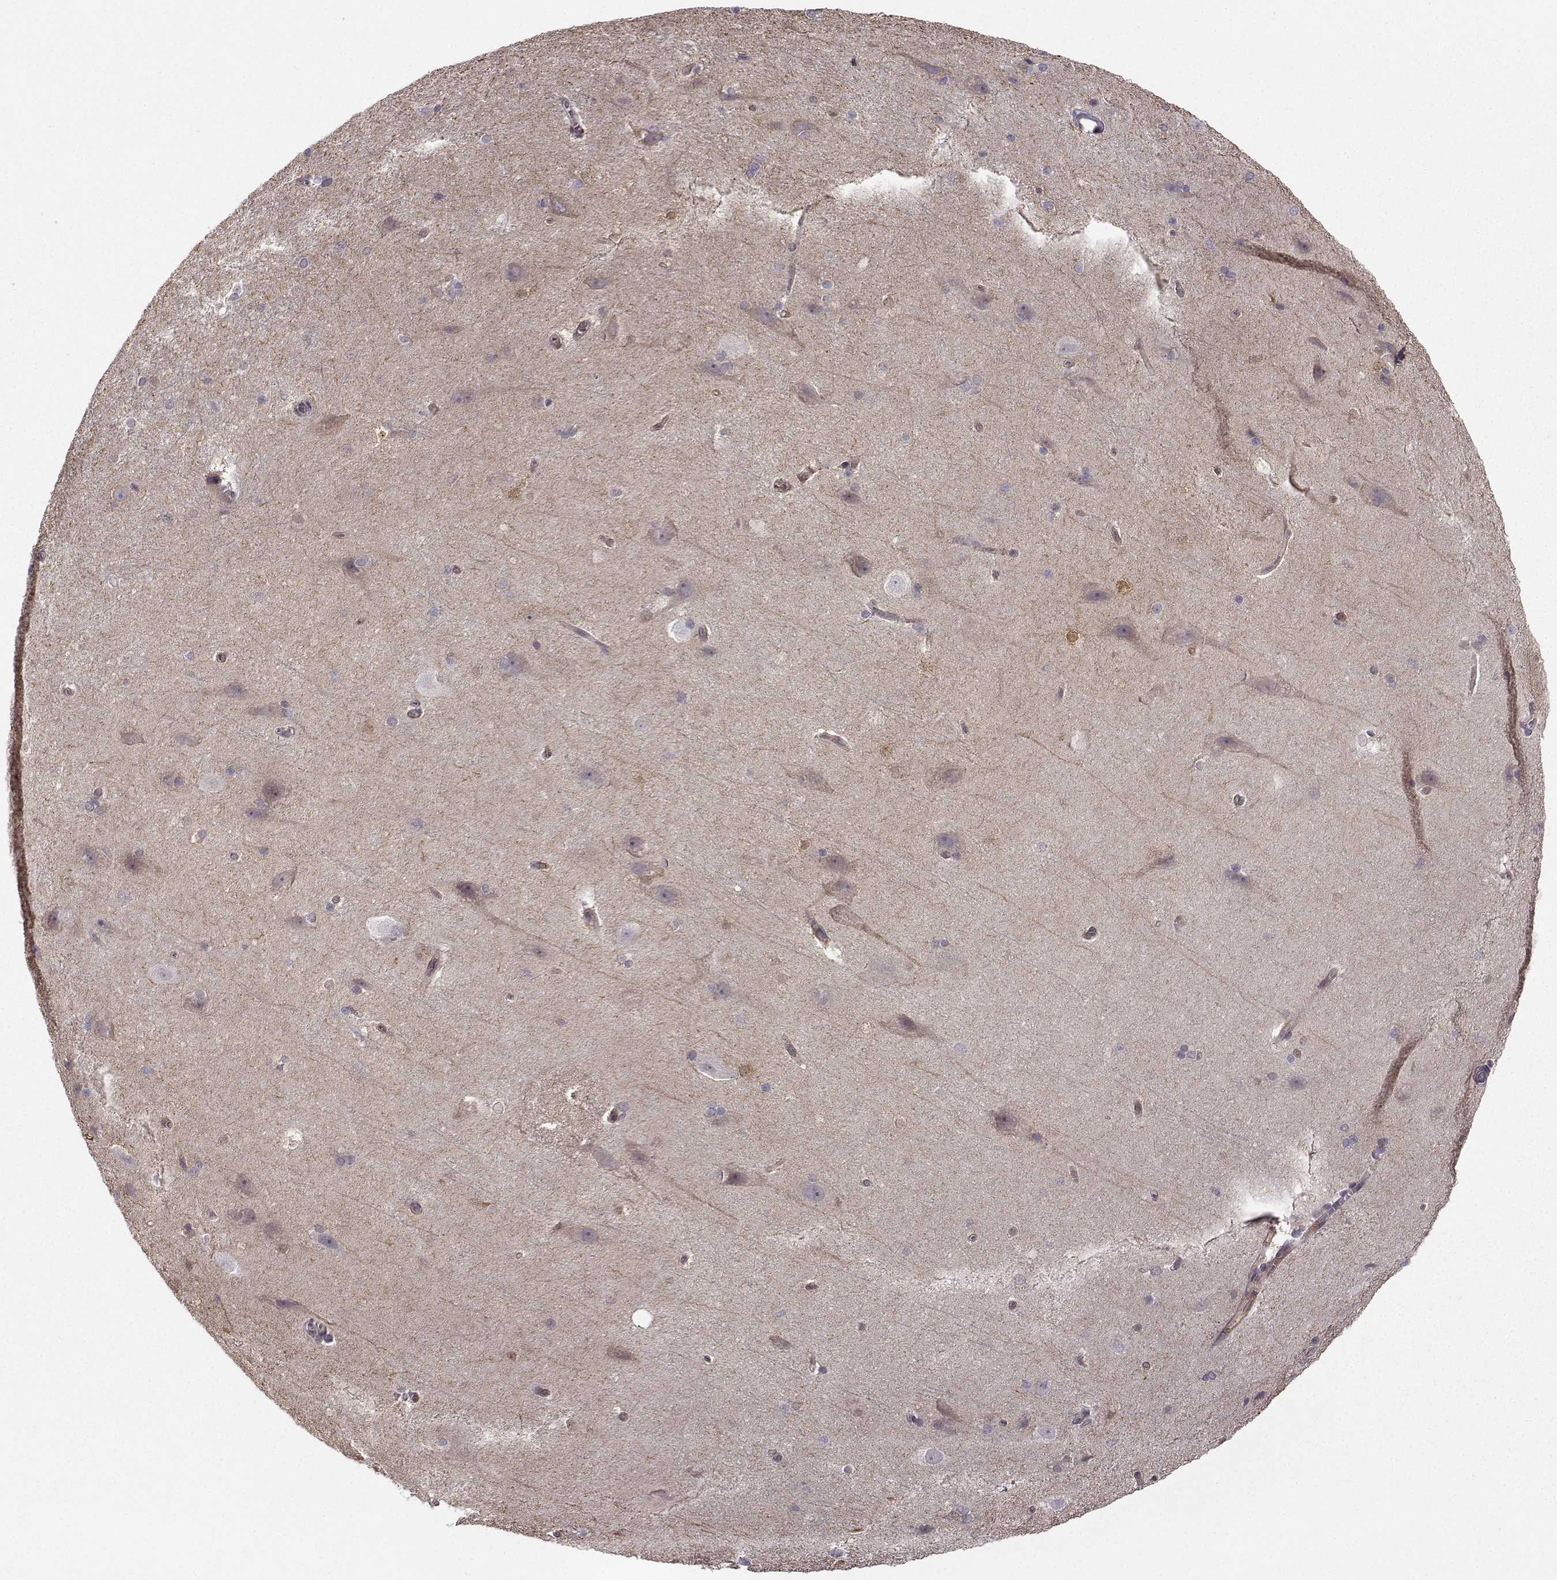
{"staining": {"intensity": "negative", "quantity": "none", "location": "none"}, "tissue": "hippocampus", "cell_type": "Glial cells", "image_type": "normal", "snomed": [{"axis": "morphology", "description": "Normal tissue, NOS"}, {"axis": "topography", "description": "Cerebral cortex"}, {"axis": "topography", "description": "Hippocampus"}], "caption": "High magnification brightfield microscopy of benign hippocampus stained with DAB (brown) and counterstained with hematoxylin (blue): glial cells show no significant positivity.", "gene": "NQO1", "patient": {"sex": "female", "age": 19}}